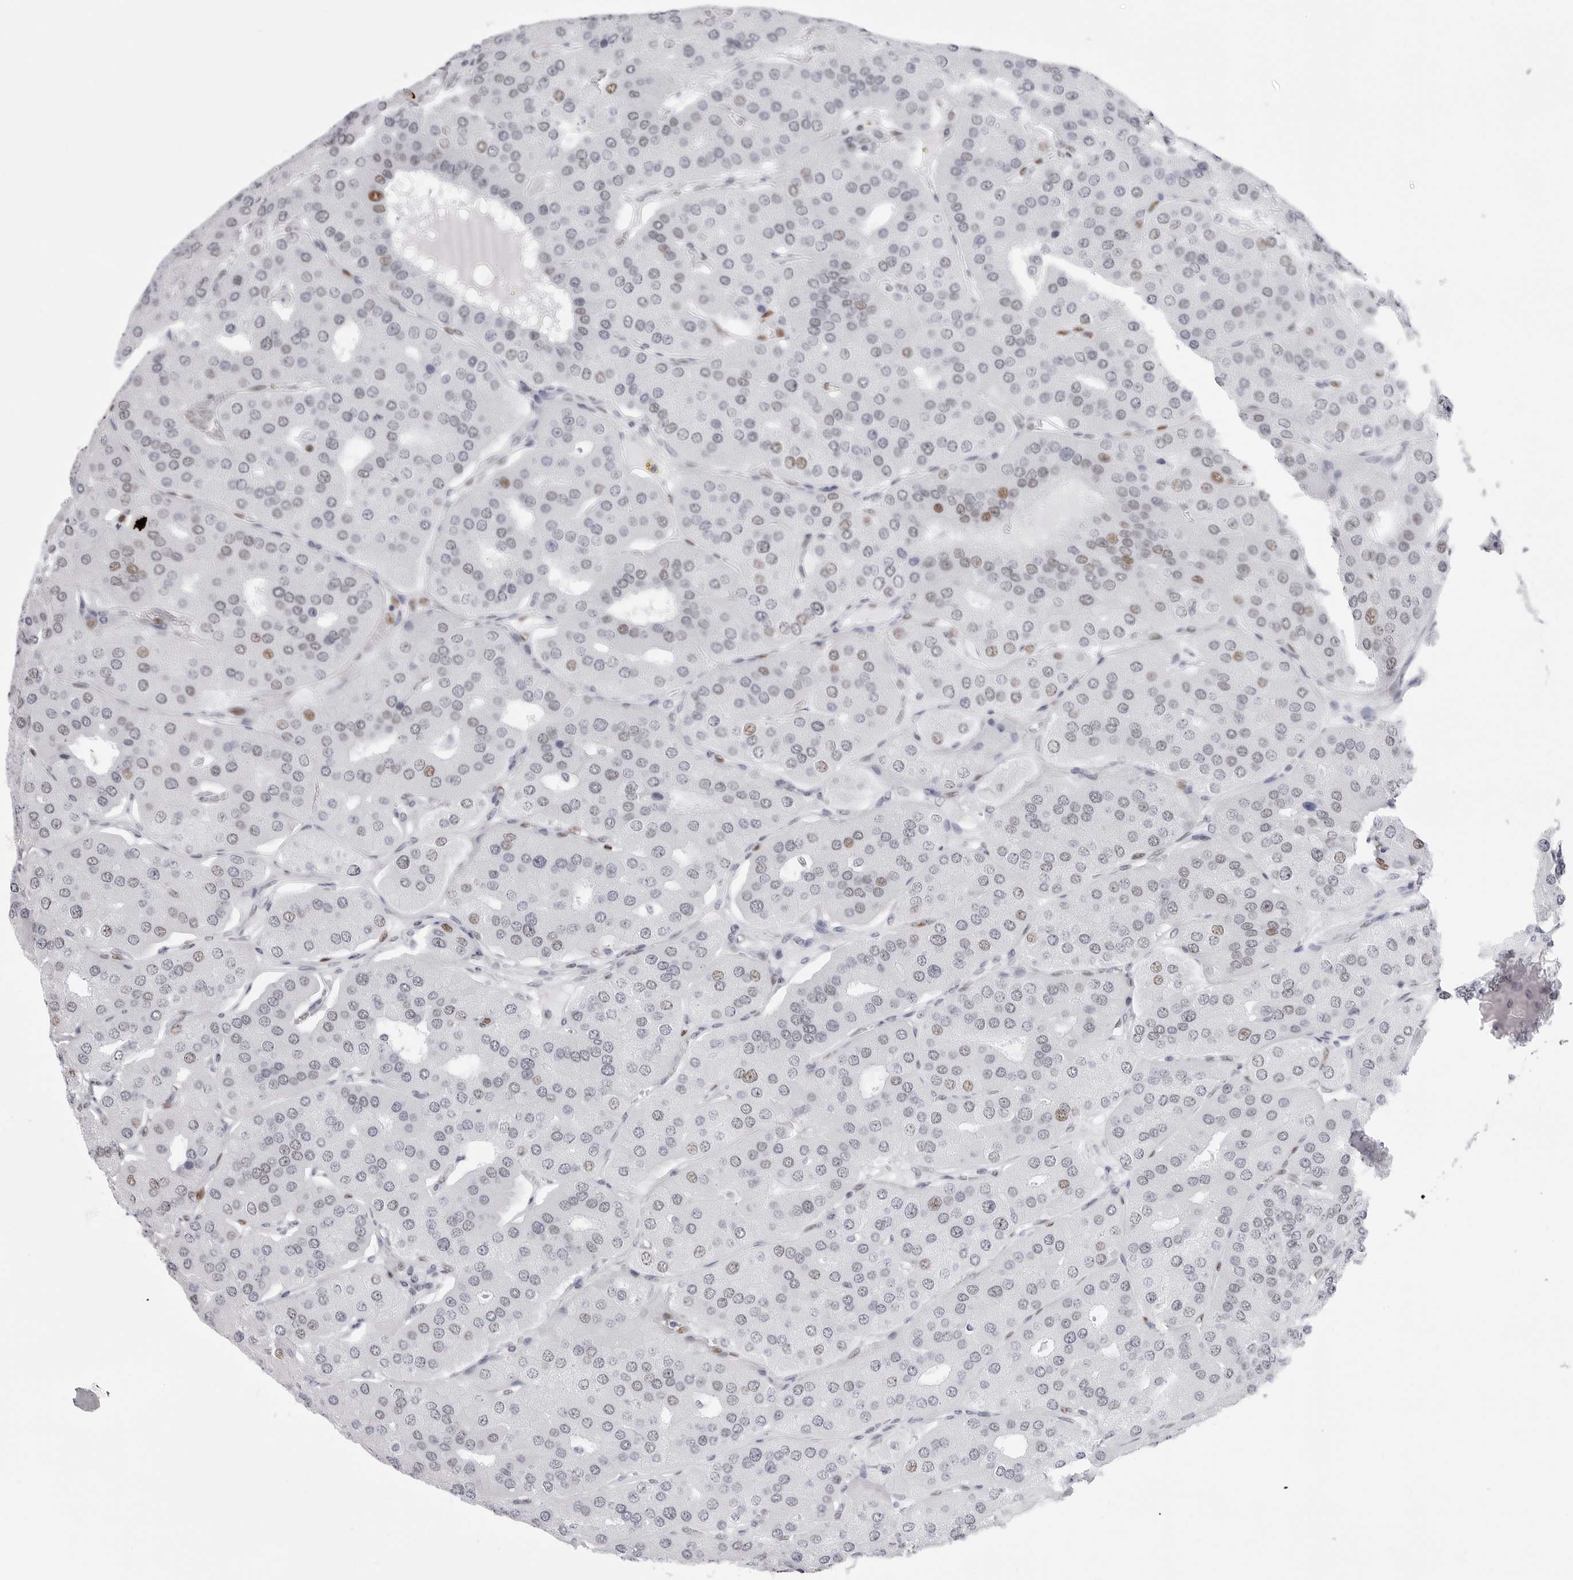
{"staining": {"intensity": "weak", "quantity": "<25%", "location": "nuclear"}, "tissue": "parathyroid gland", "cell_type": "Glandular cells", "image_type": "normal", "snomed": [{"axis": "morphology", "description": "Normal tissue, NOS"}, {"axis": "morphology", "description": "Adenoma, NOS"}, {"axis": "topography", "description": "Parathyroid gland"}], "caption": "An image of human parathyroid gland is negative for staining in glandular cells. Brightfield microscopy of immunohistochemistry stained with DAB (brown) and hematoxylin (blue), captured at high magnification.", "gene": "NASP", "patient": {"sex": "female", "age": 86}}